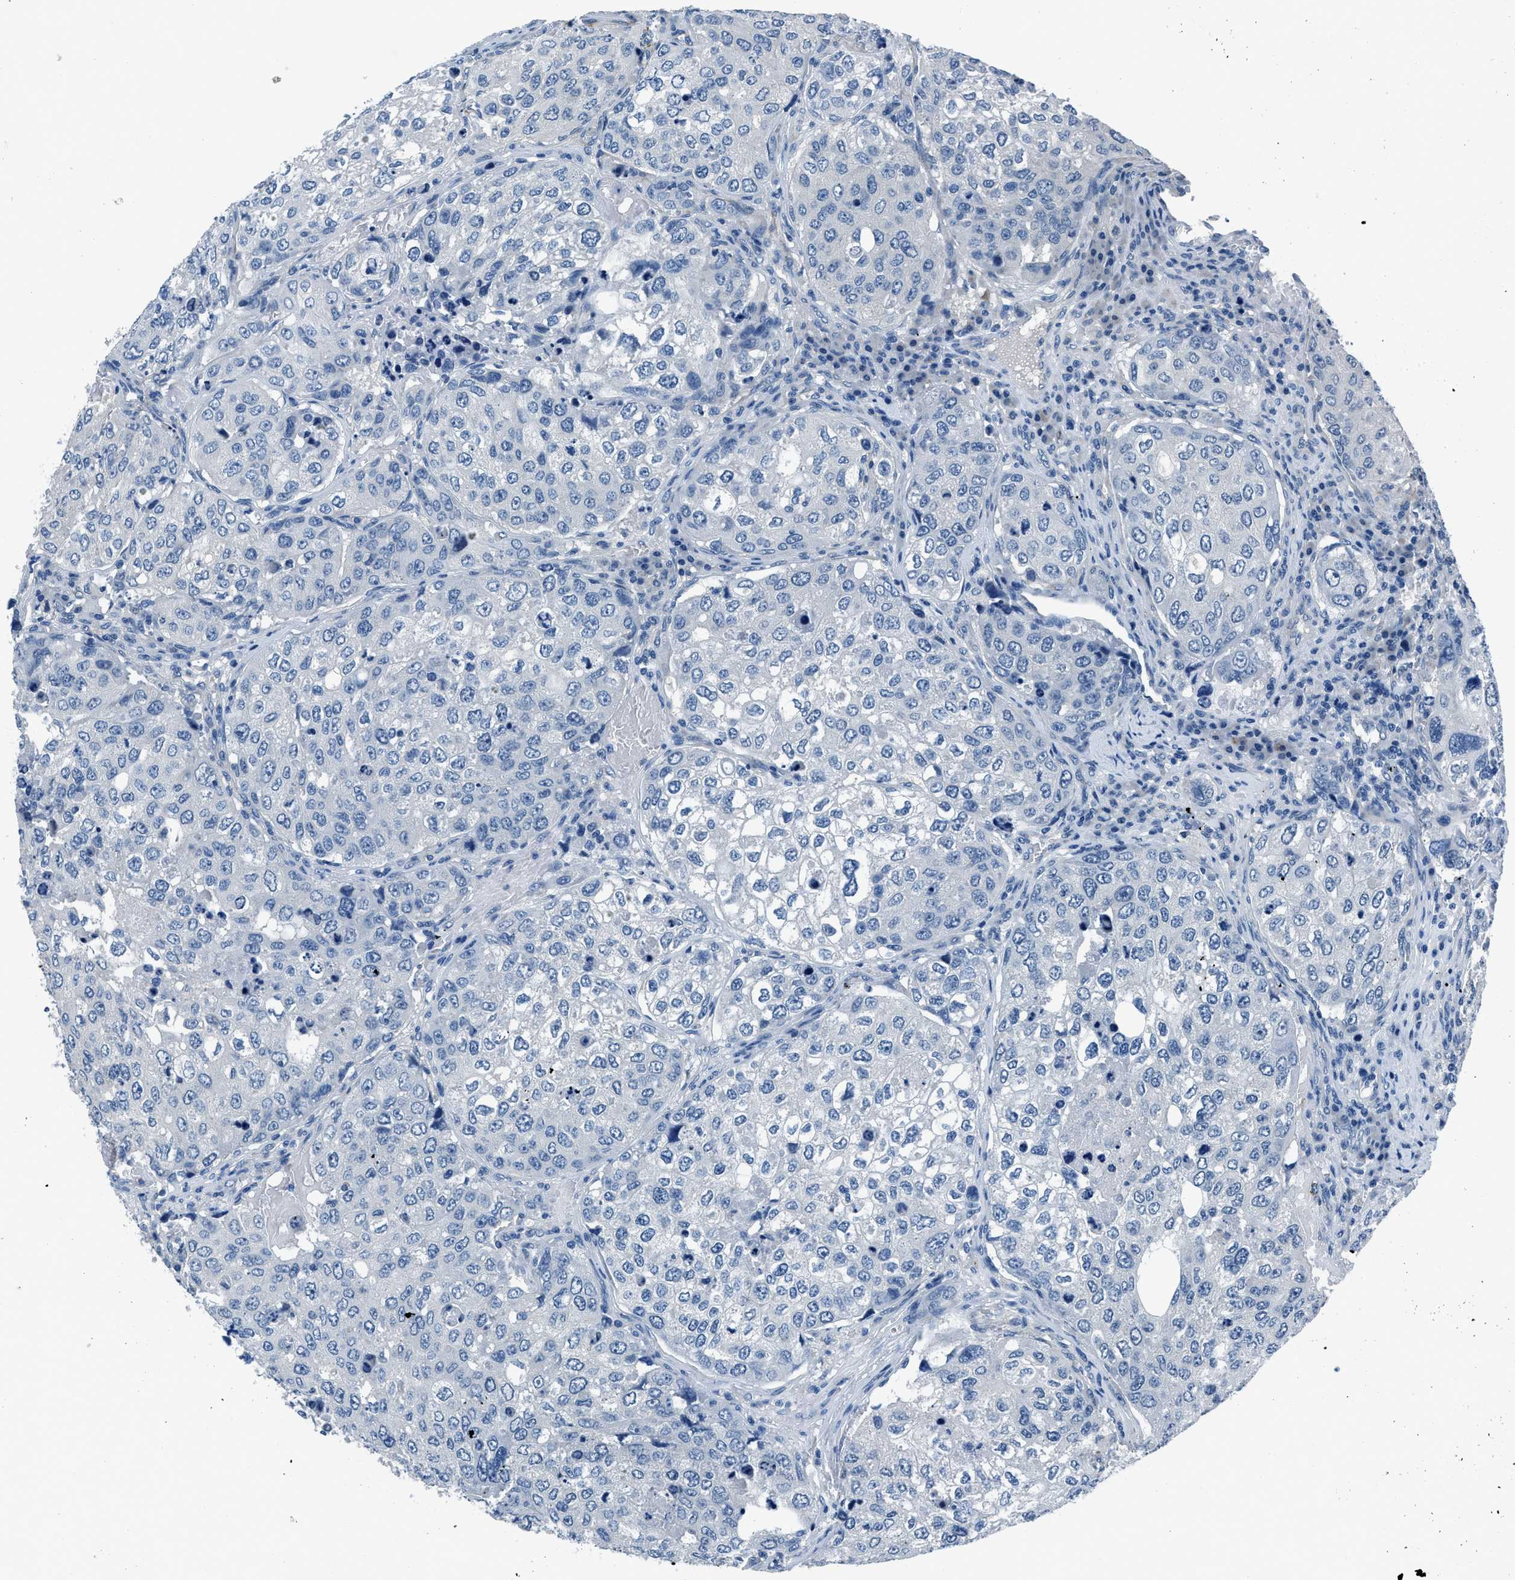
{"staining": {"intensity": "negative", "quantity": "none", "location": "none"}, "tissue": "urothelial cancer", "cell_type": "Tumor cells", "image_type": "cancer", "snomed": [{"axis": "morphology", "description": "Urothelial carcinoma, High grade"}, {"axis": "topography", "description": "Lymph node"}, {"axis": "topography", "description": "Urinary bladder"}], "caption": "Urothelial cancer stained for a protein using IHC exhibits no staining tumor cells.", "gene": "GJA3", "patient": {"sex": "male", "age": 51}}